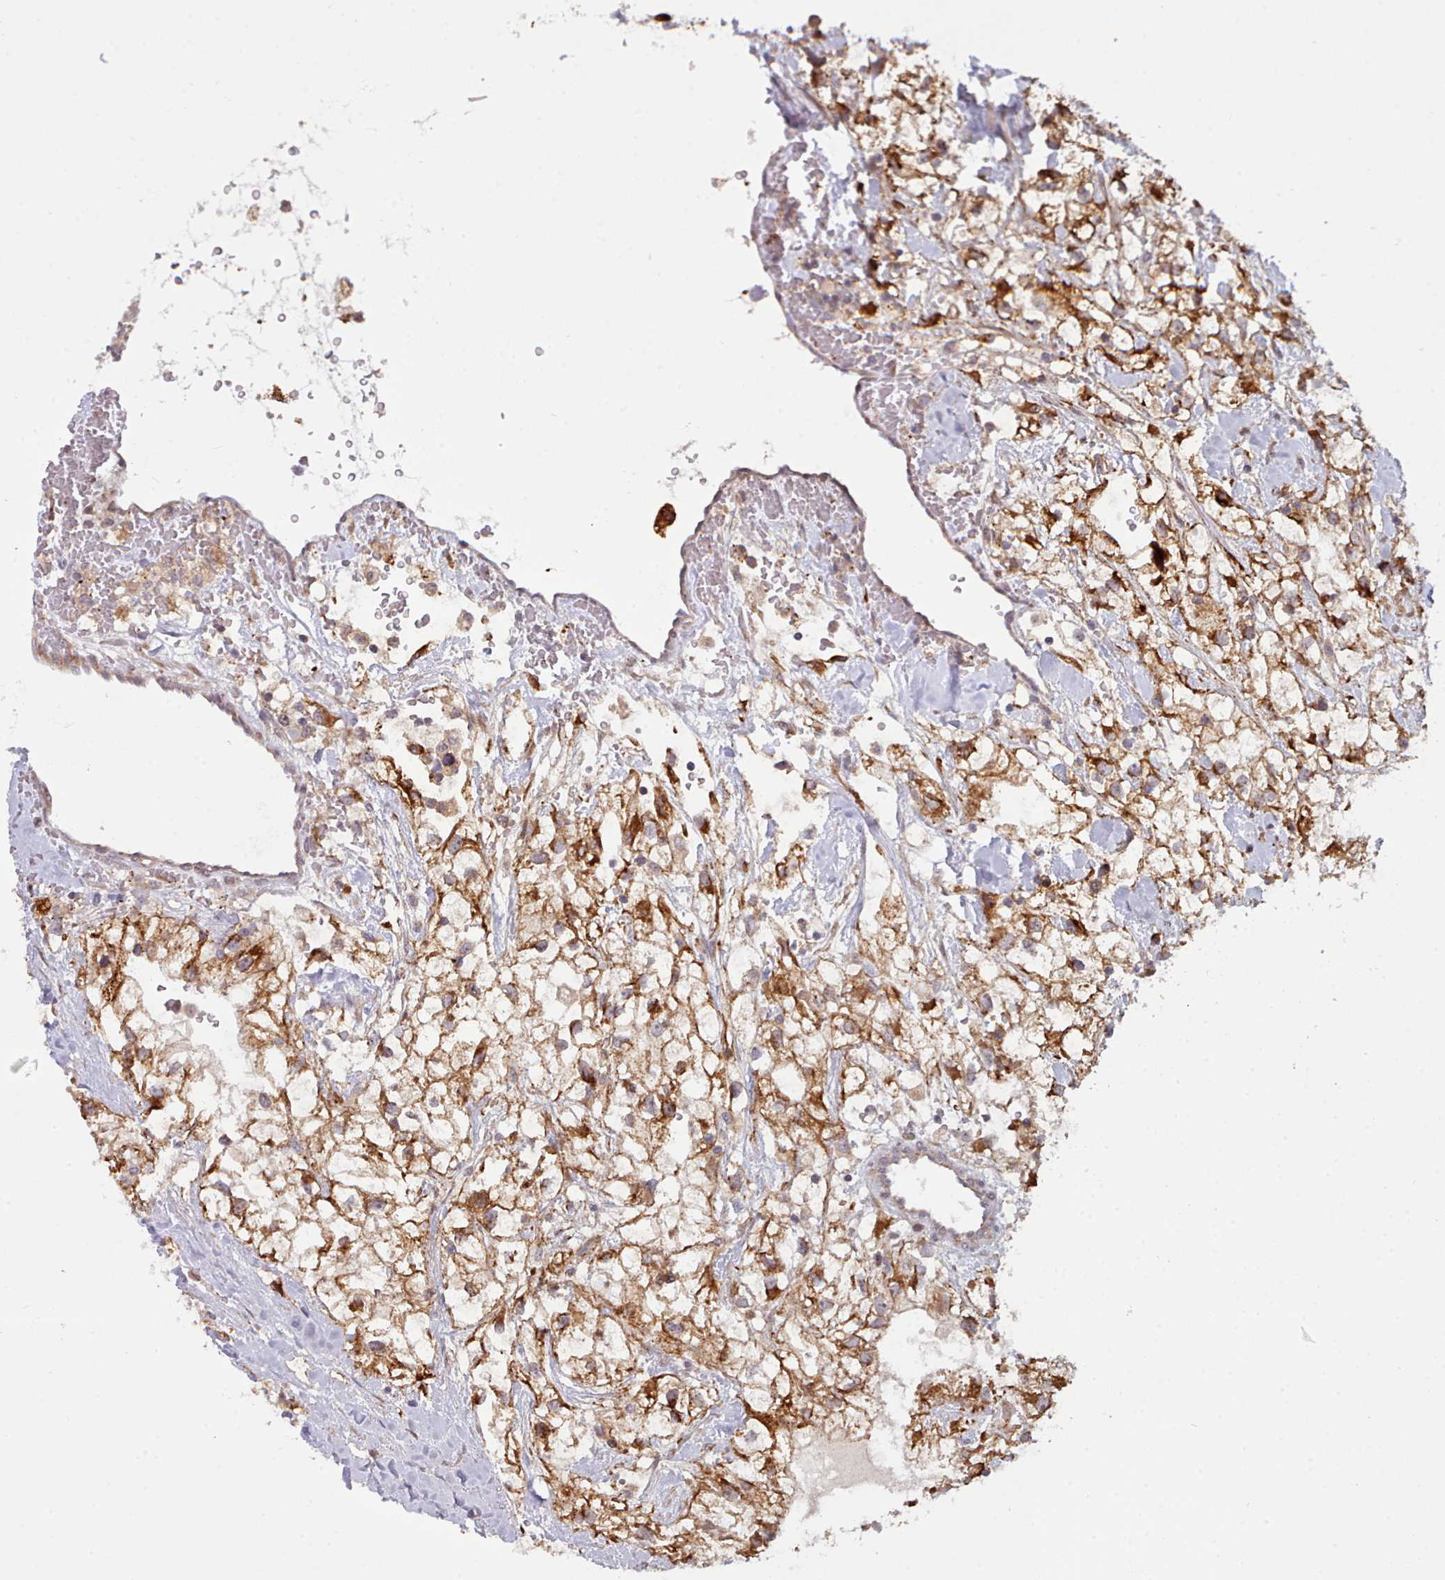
{"staining": {"intensity": "strong", "quantity": ">75%", "location": "cytoplasmic/membranous"}, "tissue": "renal cancer", "cell_type": "Tumor cells", "image_type": "cancer", "snomed": [{"axis": "morphology", "description": "Adenocarcinoma, NOS"}, {"axis": "topography", "description": "Kidney"}], "caption": "Protein positivity by immunohistochemistry shows strong cytoplasmic/membranous staining in approximately >75% of tumor cells in renal adenocarcinoma. Nuclei are stained in blue.", "gene": "TRIM26", "patient": {"sex": "male", "age": 59}}